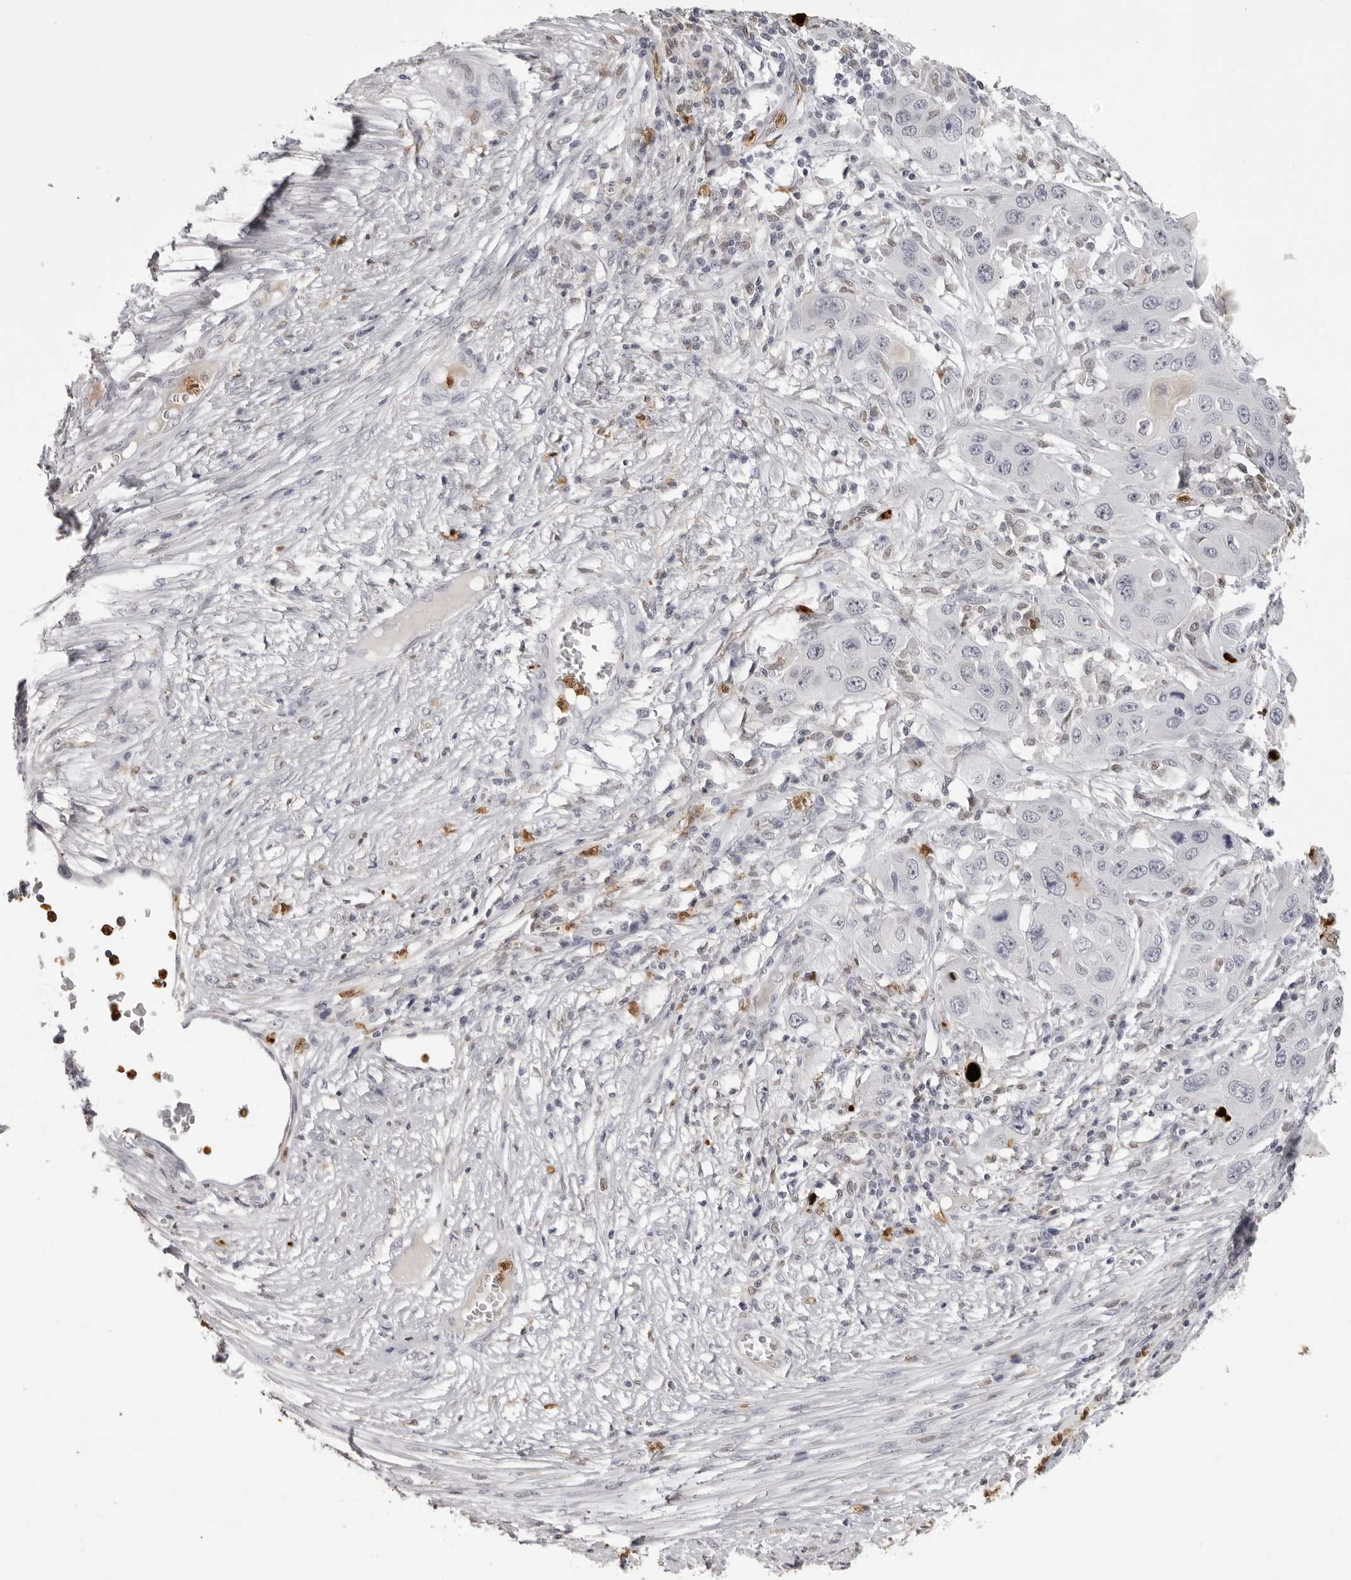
{"staining": {"intensity": "negative", "quantity": "none", "location": "none"}, "tissue": "skin cancer", "cell_type": "Tumor cells", "image_type": "cancer", "snomed": [{"axis": "morphology", "description": "Squamous cell carcinoma, NOS"}, {"axis": "topography", "description": "Skin"}], "caption": "DAB (3,3'-diaminobenzidine) immunohistochemical staining of human skin squamous cell carcinoma demonstrates no significant positivity in tumor cells. Brightfield microscopy of immunohistochemistry stained with DAB (3,3'-diaminobenzidine) (brown) and hematoxylin (blue), captured at high magnification.", "gene": "IL31", "patient": {"sex": "male", "age": 55}}